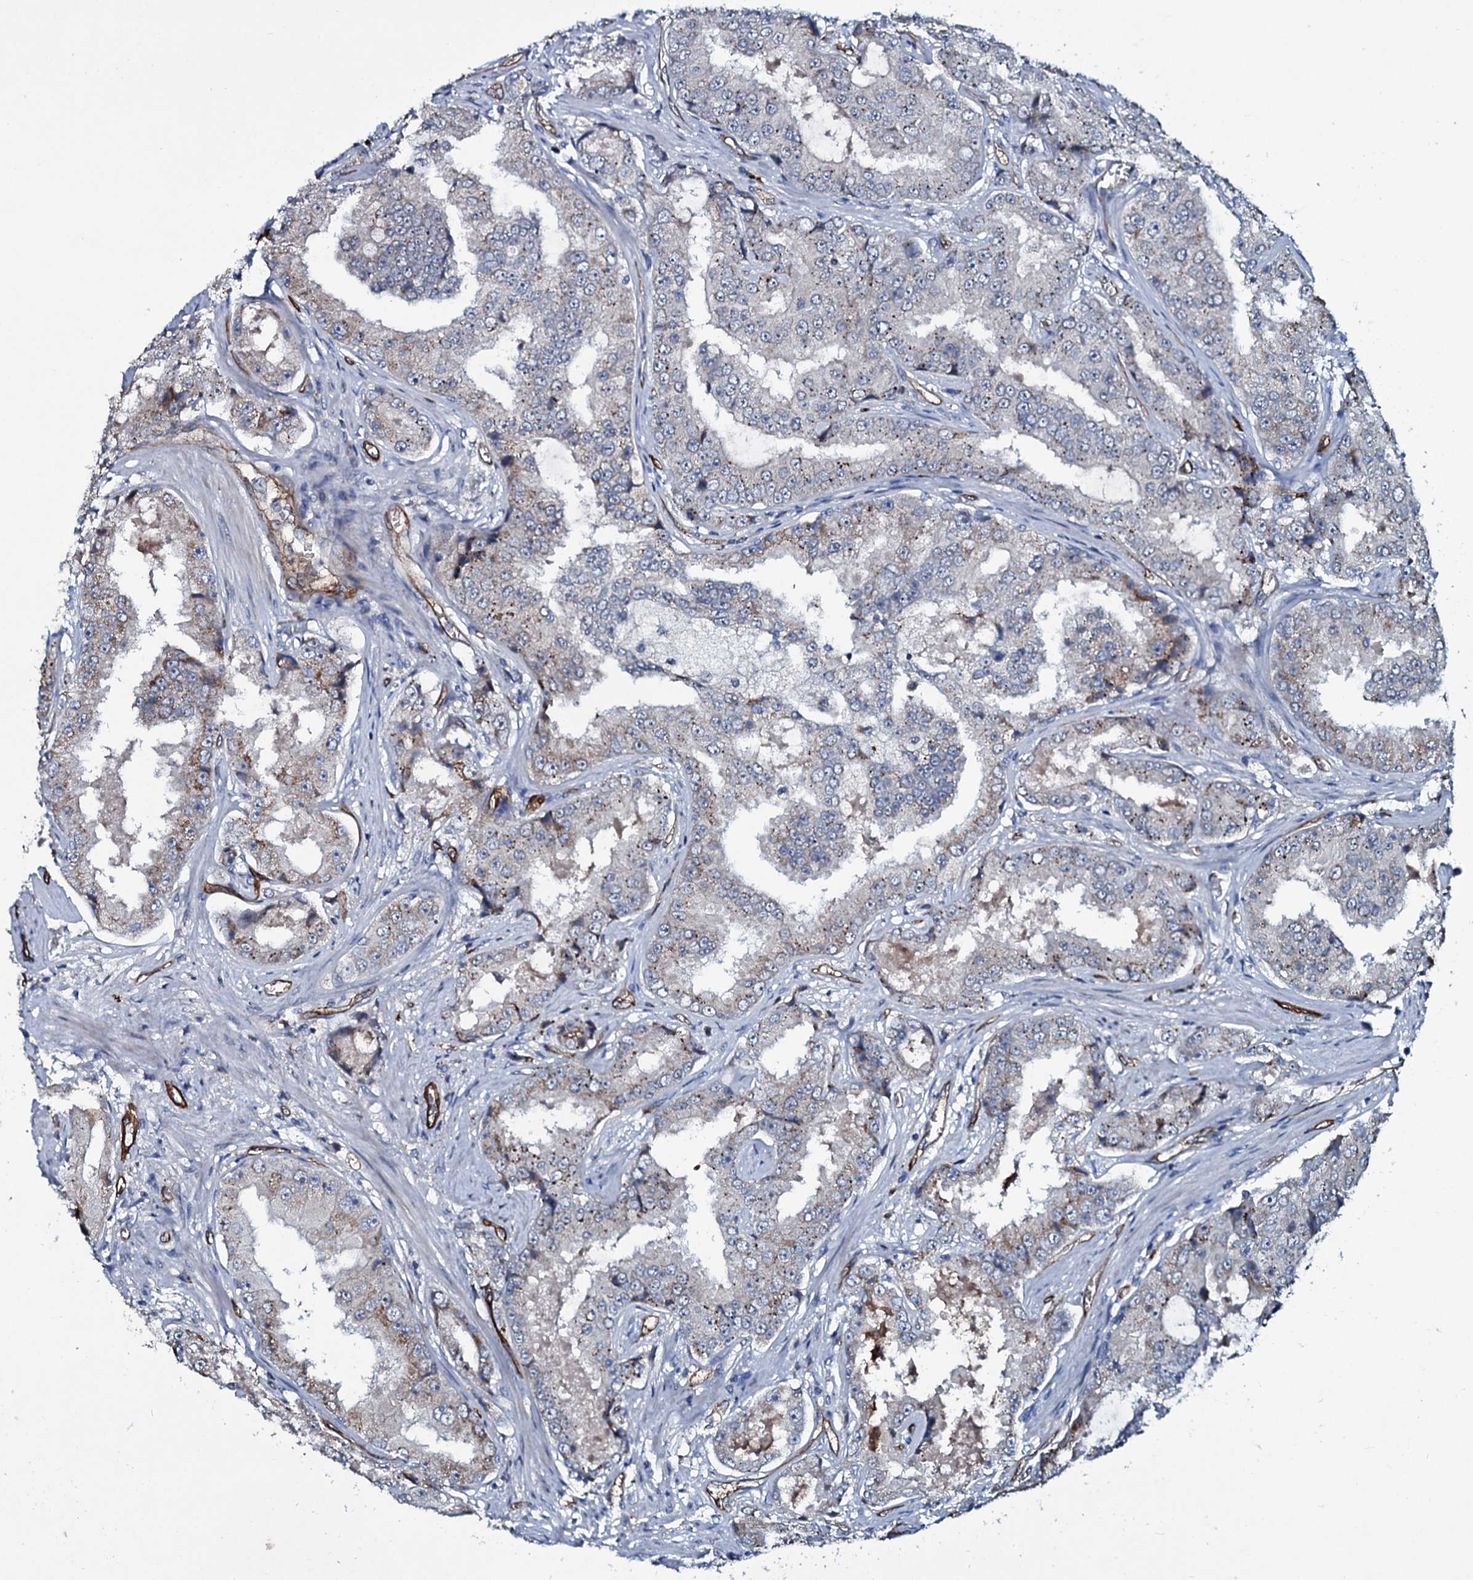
{"staining": {"intensity": "moderate", "quantity": "<25%", "location": "cytoplasmic/membranous"}, "tissue": "prostate cancer", "cell_type": "Tumor cells", "image_type": "cancer", "snomed": [{"axis": "morphology", "description": "Adenocarcinoma, High grade"}, {"axis": "topography", "description": "Prostate"}], "caption": "Immunohistochemistry of prostate cancer demonstrates low levels of moderate cytoplasmic/membranous expression in about <25% of tumor cells. (DAB = brown stain, brightfield microscopy at high magnification).", "gene": "CLEC14A", "patient": {"sex": "male", "age": 73}}